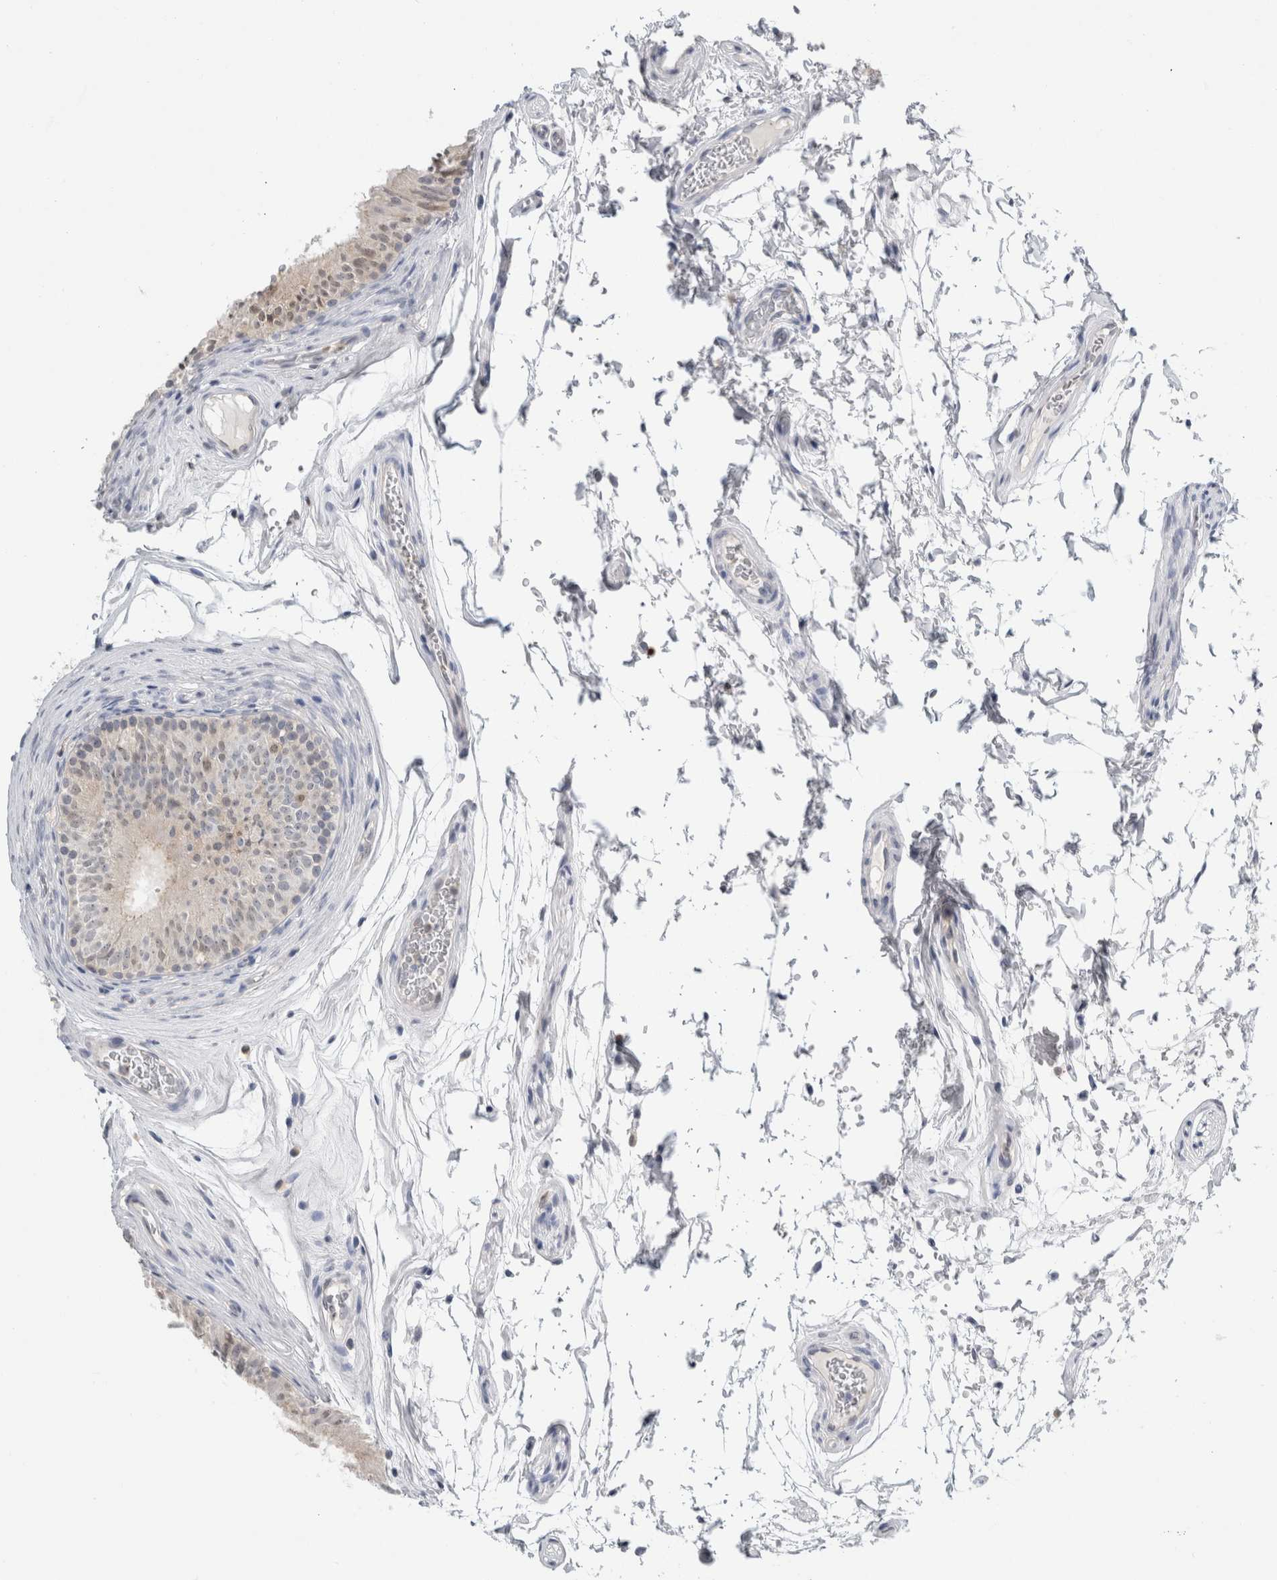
{"staining": {"intensity": "weak", "quantity": "<25%", "location": "cytoplasmic/membranous"}, "tissue": "epididymis", "cell_type": "Glandular cells", "image_type": "normal", "snomed": [{"axis": "morphology", "description": "Normal tissue, NOS"}, {"axis": "topography", "description": "Epididymis"}], "caption": "DAB (3,3'-diaminobenzidine) immunohistochemical staining of unremarkable epididymis shows no significant staining in glandular cells.", "gene": "CASP6", "patient": {"sex": "male", "age": 36}}